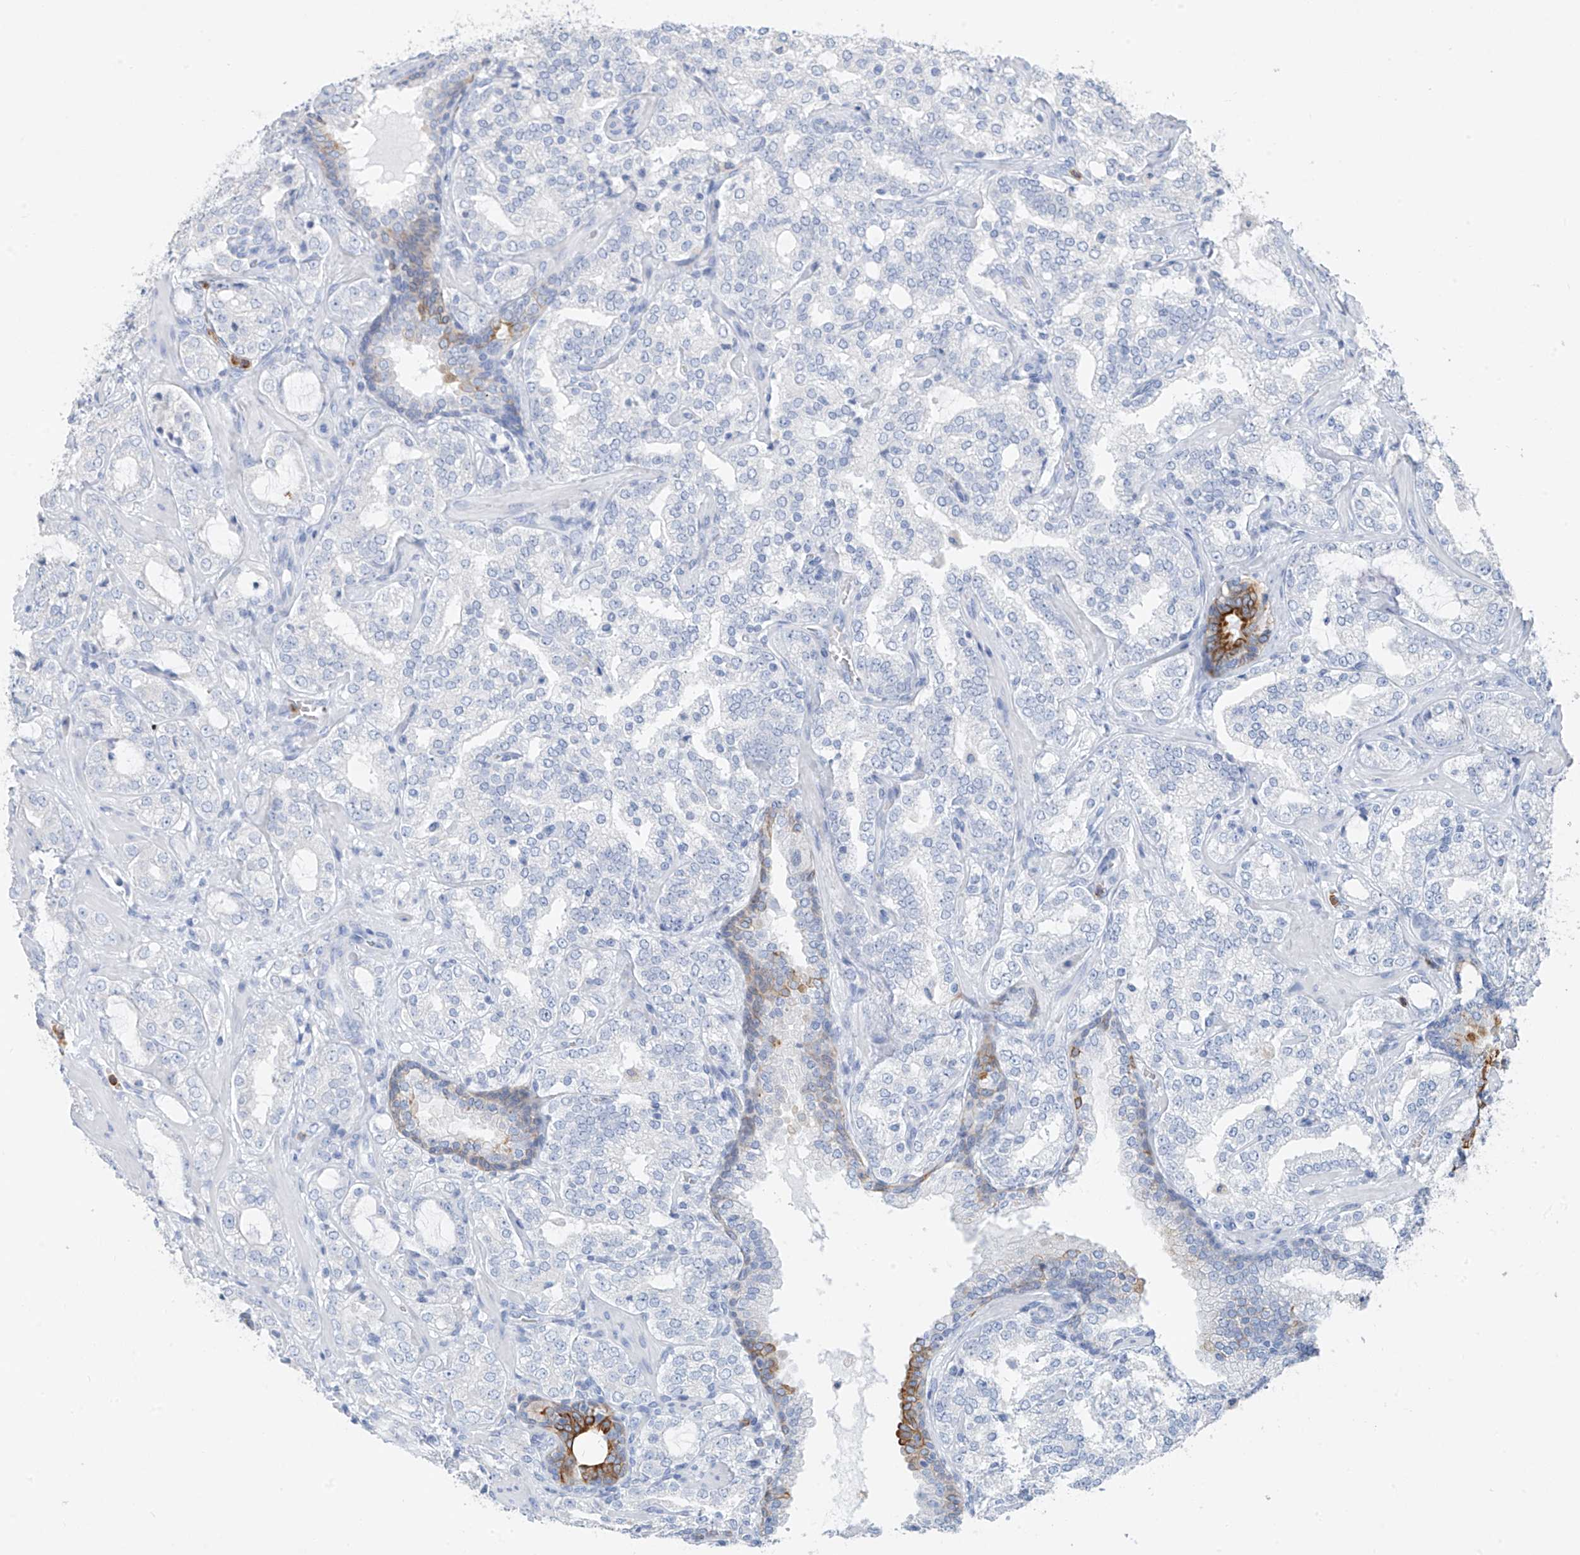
{"staining": {"intensity": "negative", "quantity": "none", "location": "none"}, "tissue": "prostate cancer", "cell_type": "Tumor cells", "image_type": "cancer", "snomed": [{"axis": "morphology", "description": "Adenocarcinoma, High grade"}, {"axis": "topography", "description": "Prostate"}], "caption": "High power microscopy histopathology image of an IHC image of prostate high-grade adenocarcinoma, revealing no significant staining in tumor cells. (Stains: DAB IHC with hematoxylin counter stain, Microscopy: brightfield microscopy at high magnification).", "gene": "PAFAH1B3", "patient": {"sex": "male", "age": 64}}